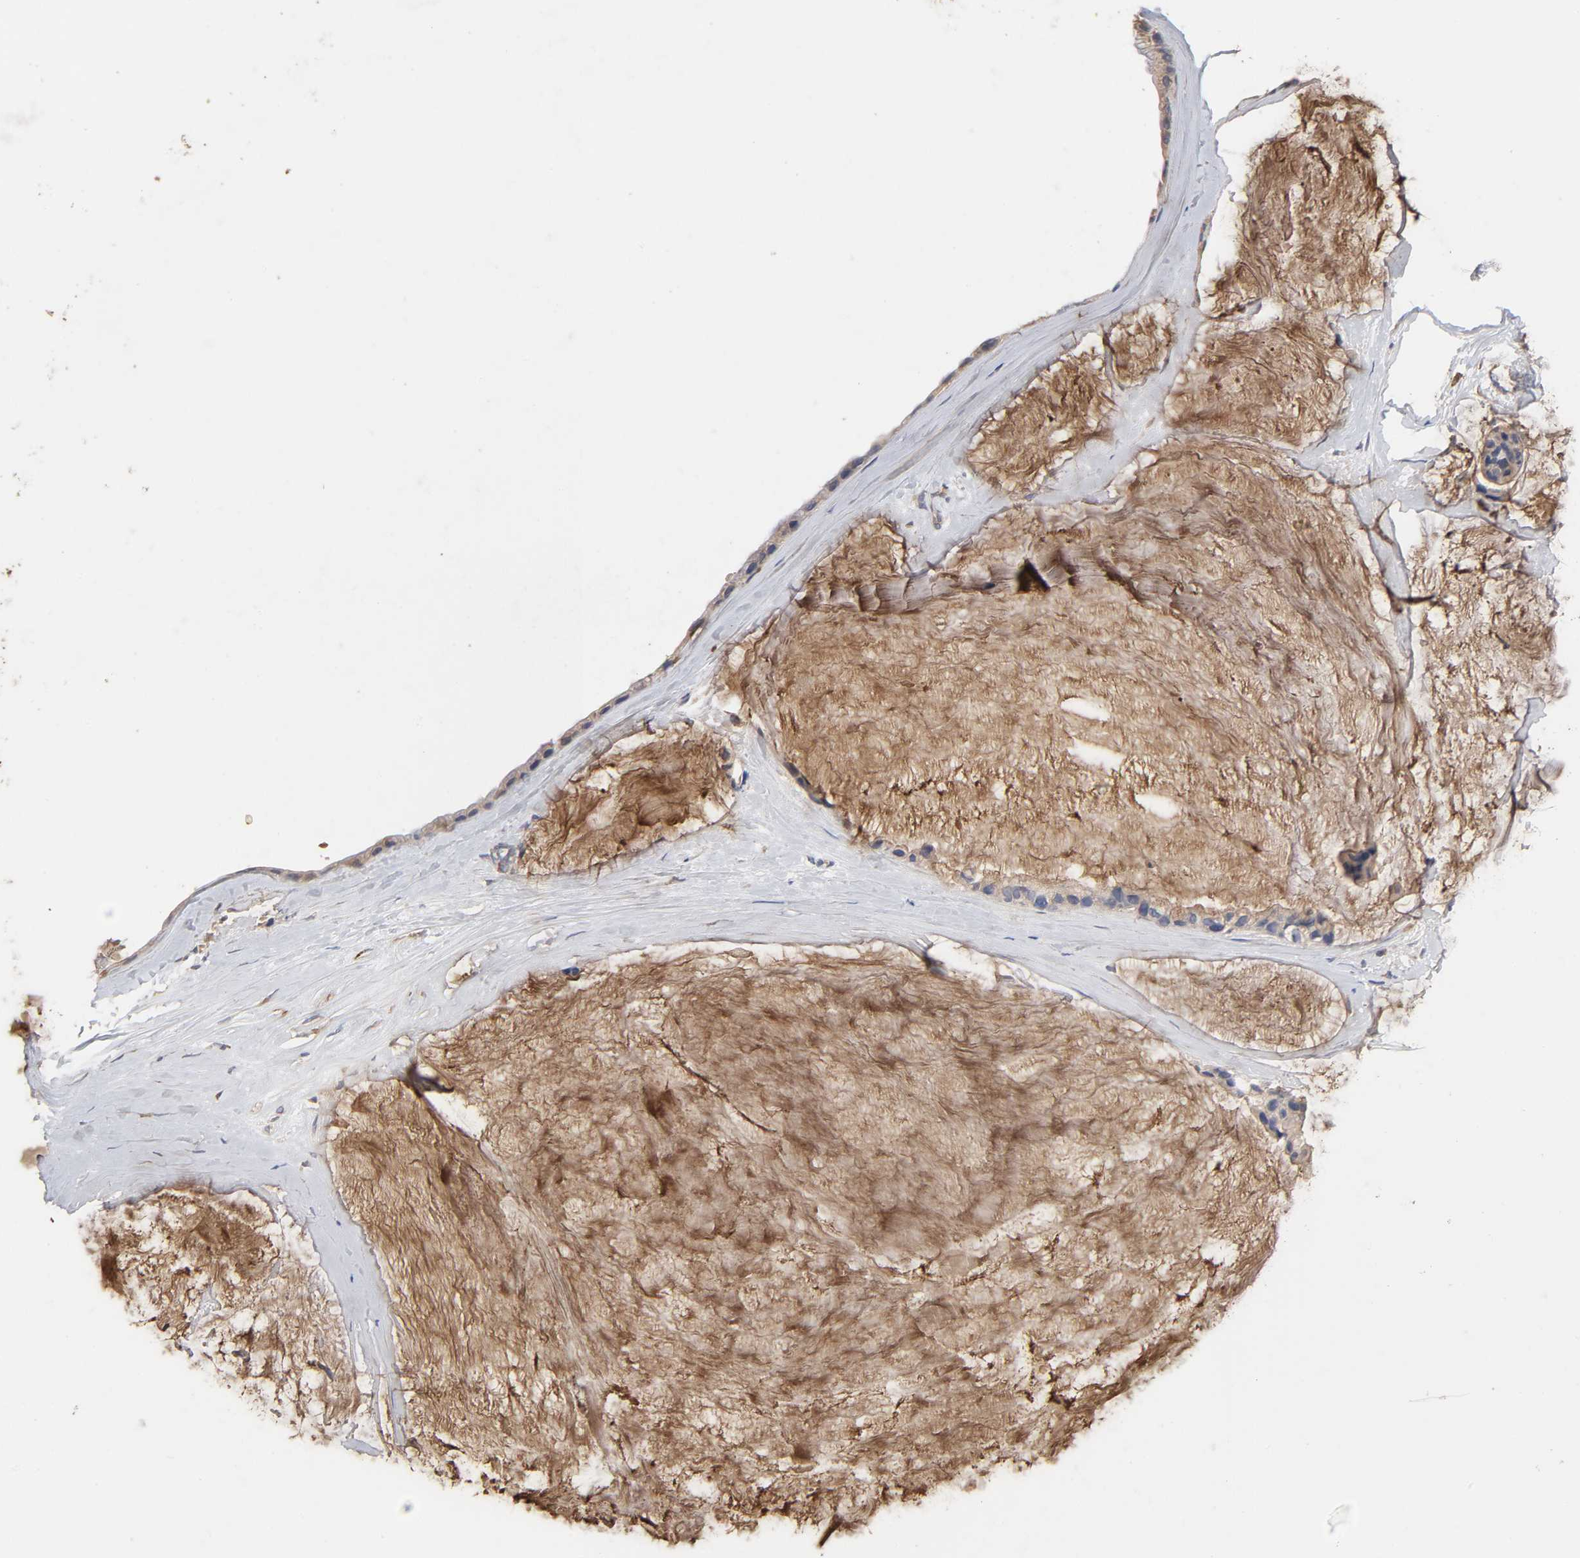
{"staining": {"intensity": "moderate", "quantity": ">75%", "location": "cytoplasmic/membranous"}, "tissue": "ovarian cancer", "cell_type": "Tumor cells", "image_type": "cancer", "snomed": [{"axis": "morphology", "description": "Cystadenocarcinoma, mucinous, NOS"}, {"axis": "topography", "description": "Ovary"}], "caption": "Ovarian cancer stained for a protein (brown) exhibits moderate cytoplasmic/membranous positive expression in approximately >75% of tumor cells.", "gene": "EIF4G2", "patient": {"sex": "female", "age": 39}}